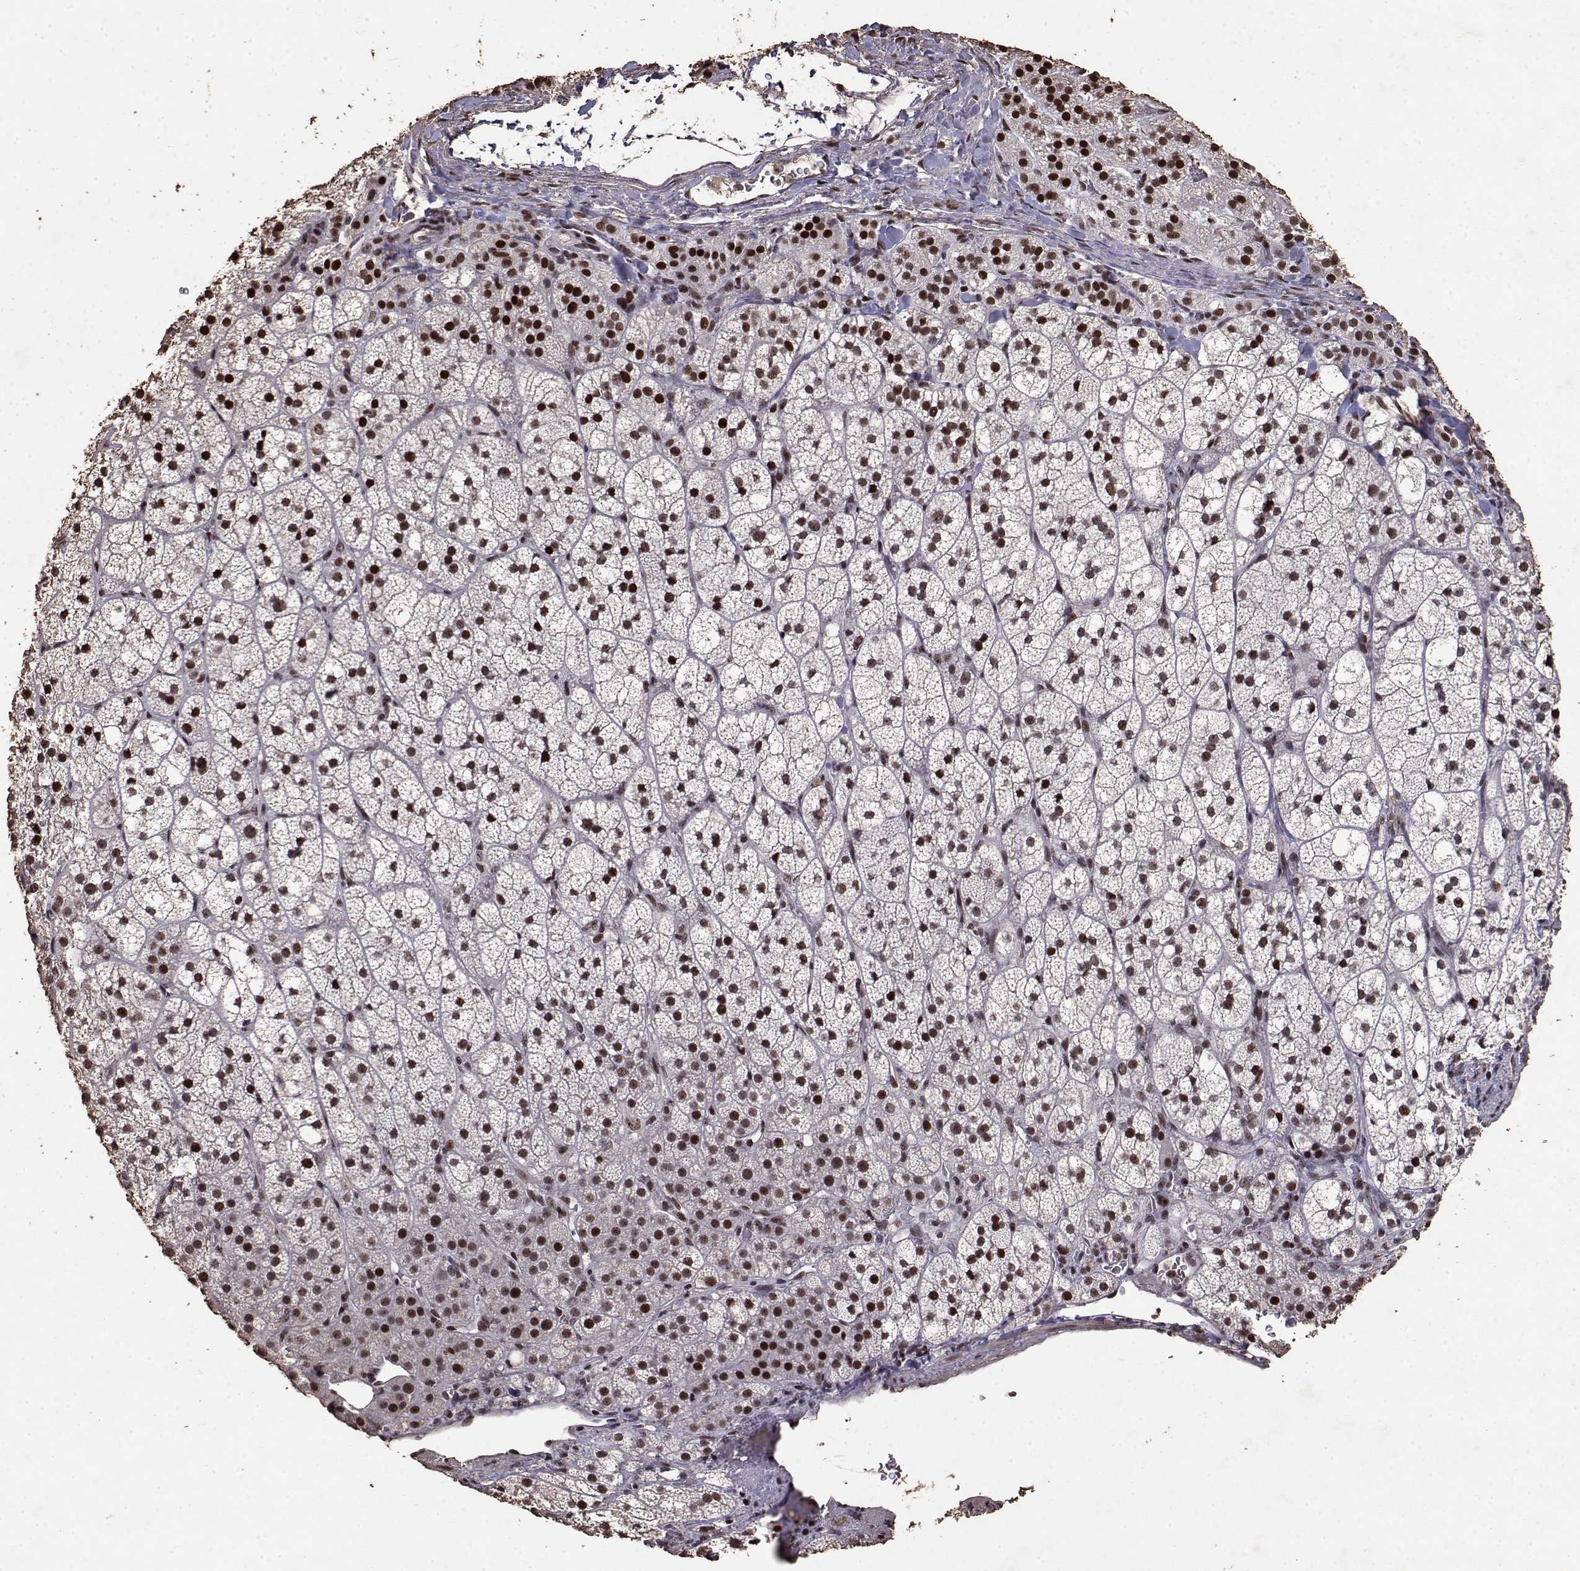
{"staining": {"intensity": "strong", "quantity": ">75%", "location": "nuclear"}, "tissue": "adrenal gland", "cell_type": "Glandular cells", "image_type": "normal", "snomed": [{"axis": "morphology", "description": "Normal tissue, NOS"}, {"axis": "topography", "description": "Adrenal gland"}], "caption": "The histopathology image demonstrates a brown stain indicating the presence of a protein in the nuclear of glandular cells in adrenal gland. The staining was performed using DAB to visualize the protein expression in brown, while the nuclei were stained in blue with hematoxylin (Magnification: 20x).", "gene": "TOE1", "patient": {"sex": "female", "age": 60}}